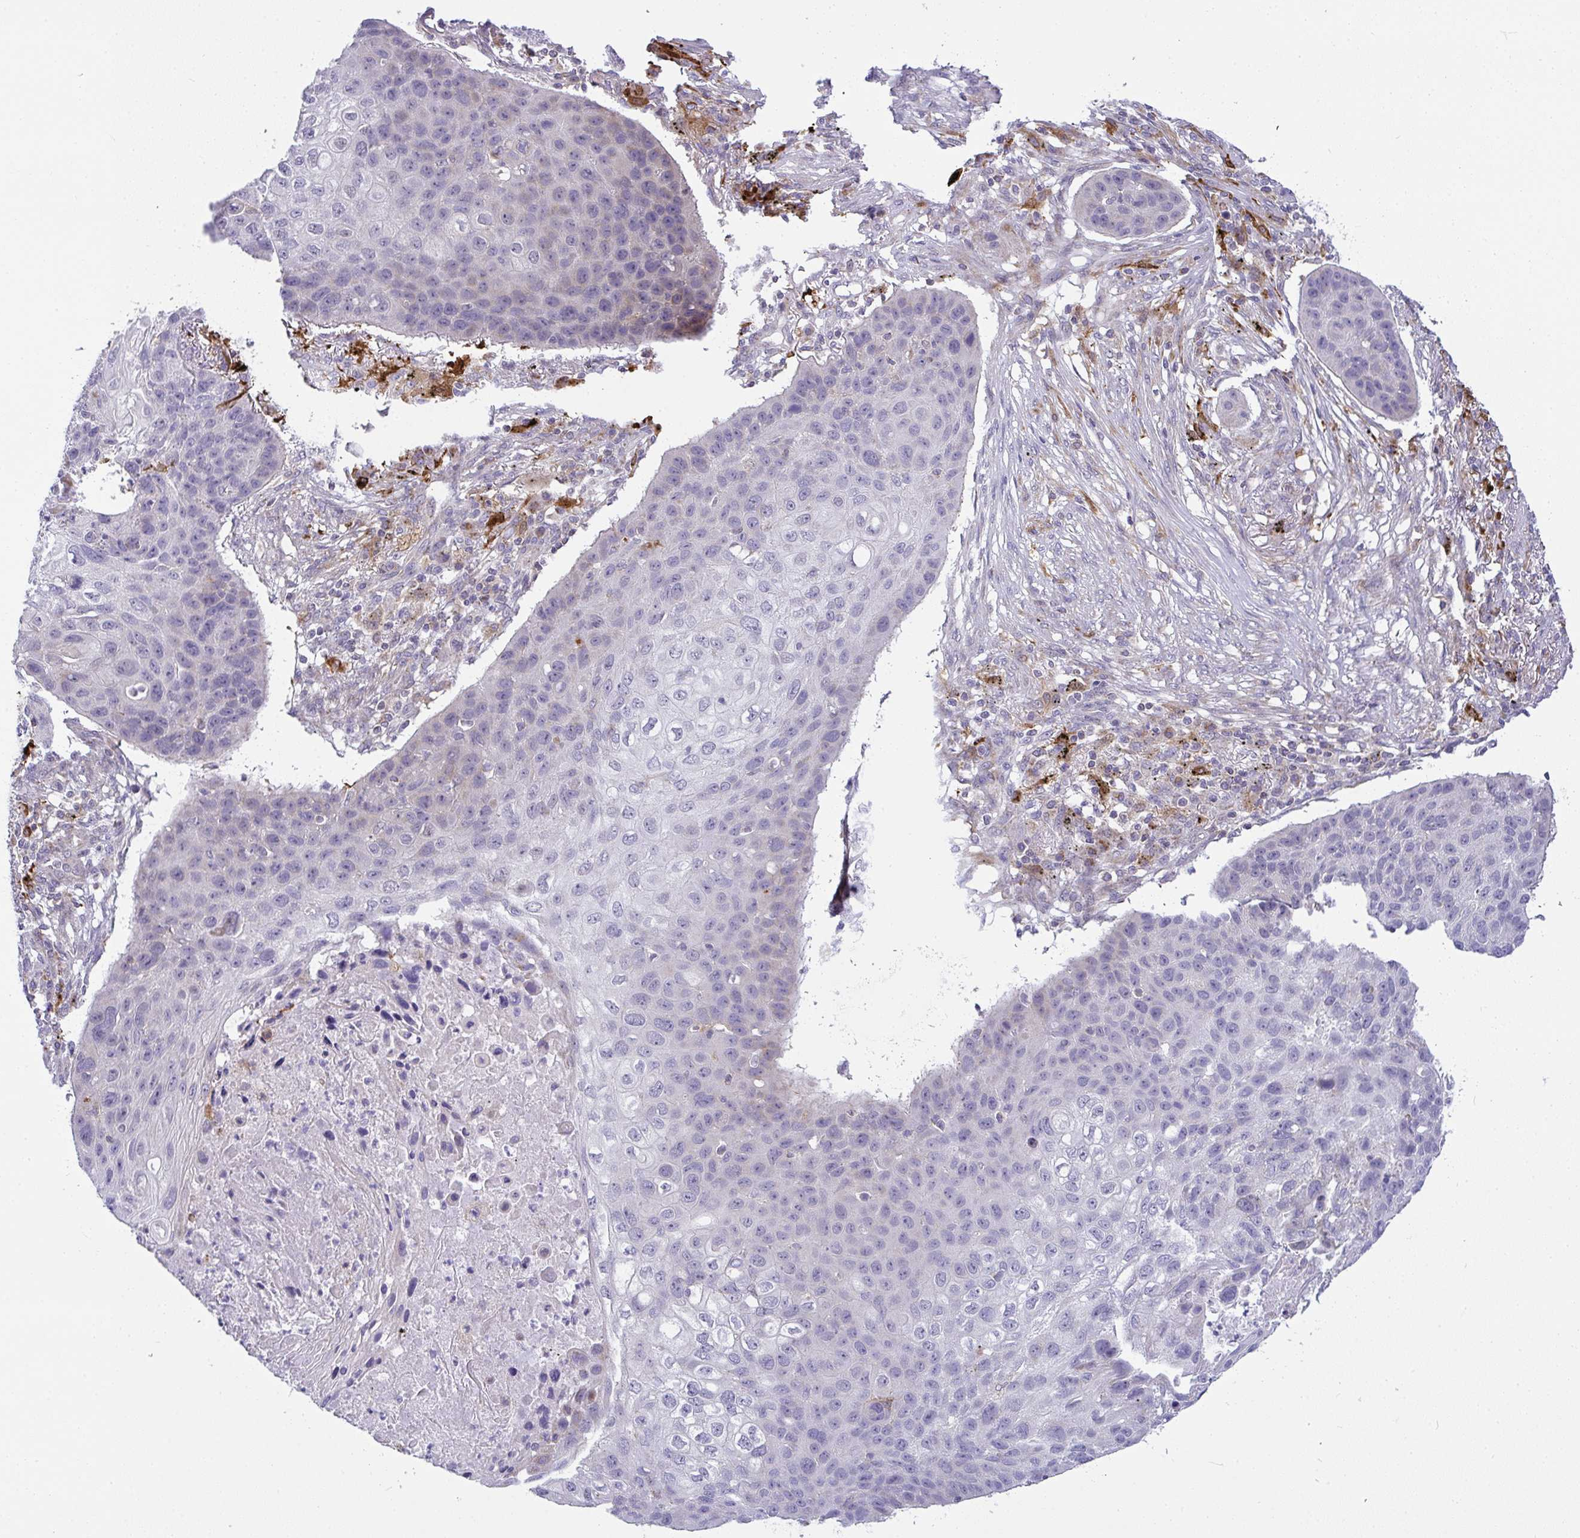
{"staining": {"intensity": "negative", "quantity": "none", "location": "none"}, "tissue": "lung cancer", "cell_type": "Tumor cells", "image_type": "cancer", "snomed": [{"axis": "morphology", "description": "Squamous cell carcinoma, NOS"}, {"axis": "topography", "description": "Lung"}], "caption": "Immunohistochemistry (IHC) of lung cancer (squamous cell carcinoma) displays no expression in tumor cells.", "gene": "SRRM4", "patient": {"sex": "female", "age": 63}}